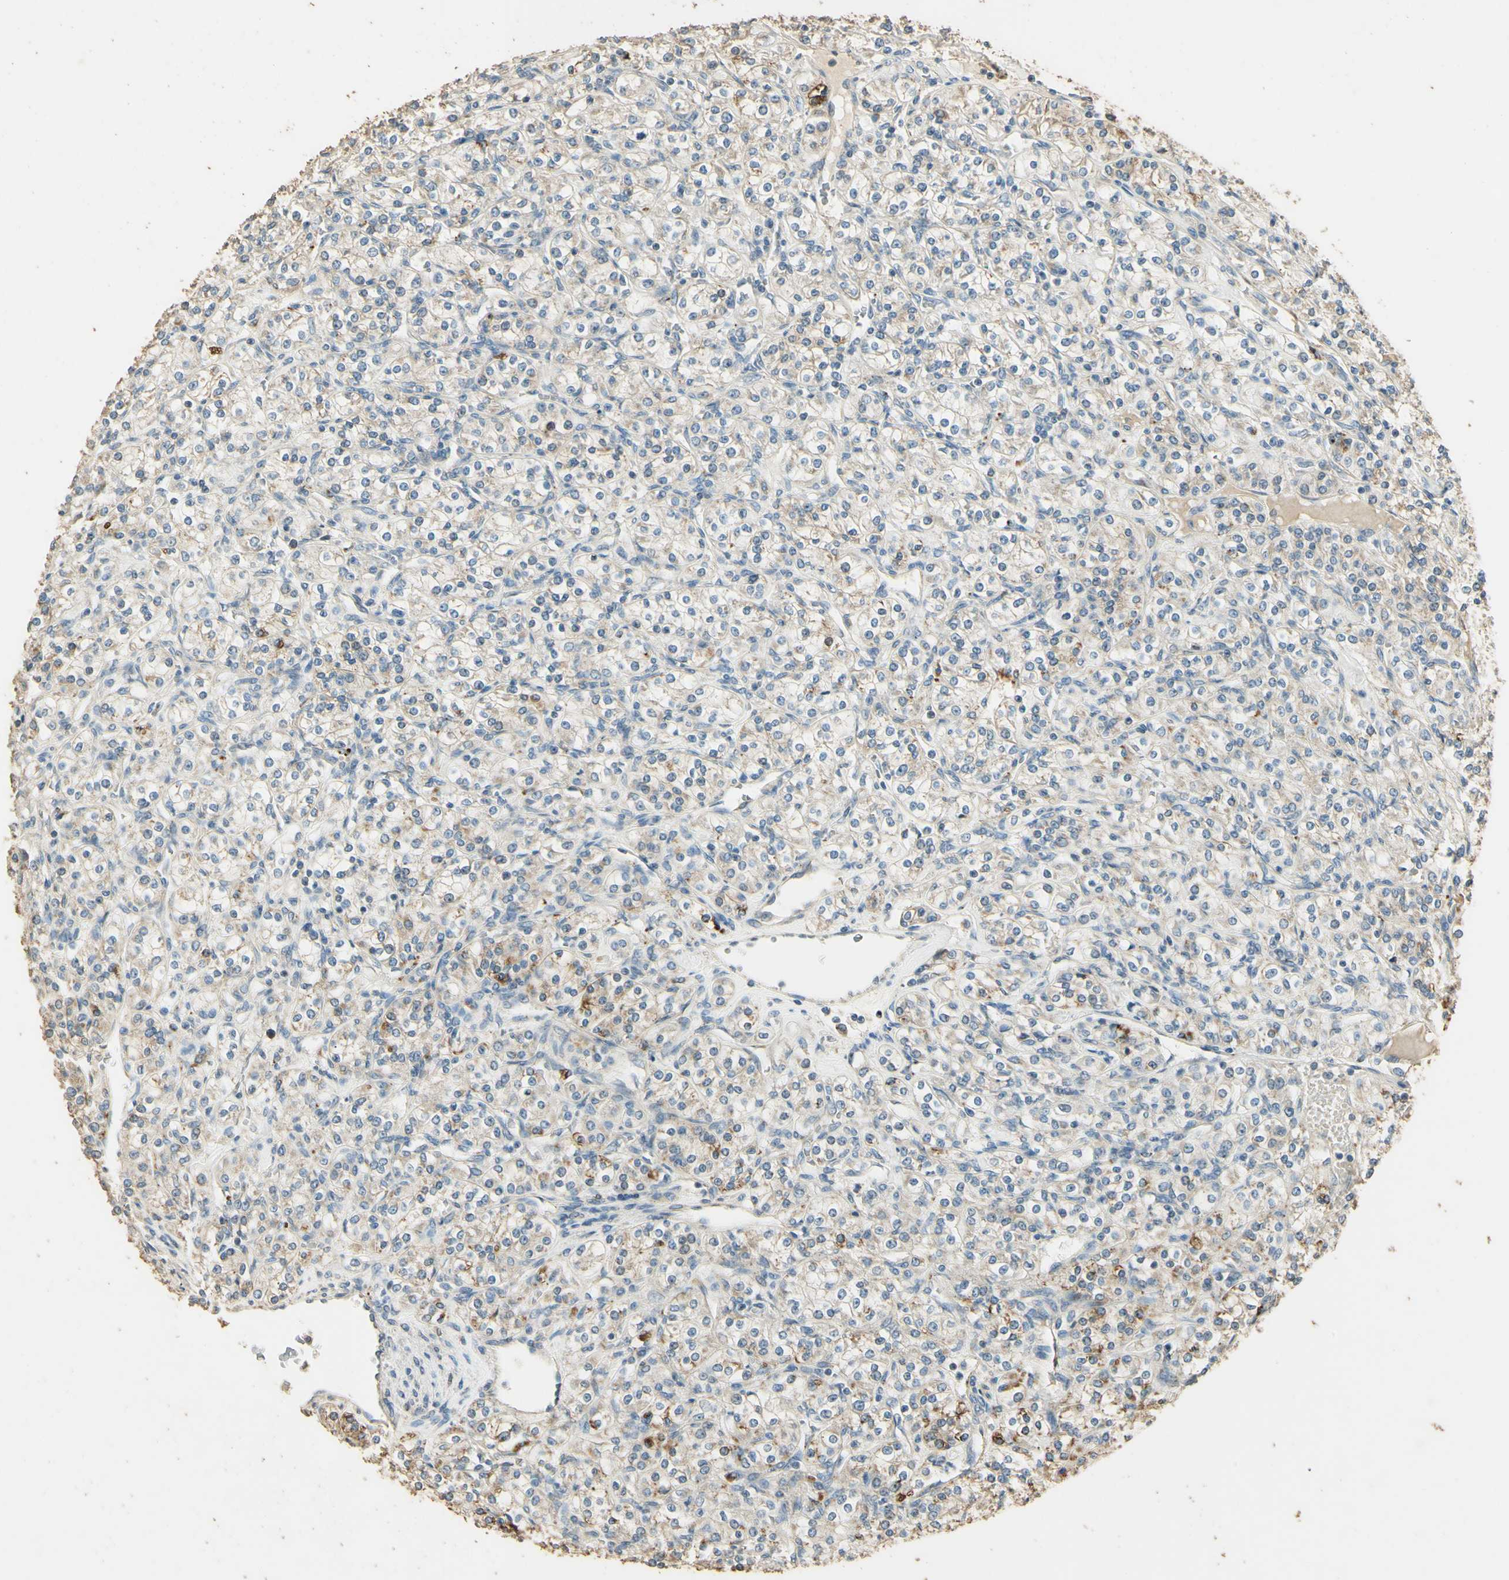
{"staining": {"intensity": "weak", "quantity": "<25%", "location": "cytoplasmic/membranous"}, "tissue": "renal cancer", "cell_type": "Tumor cells", "image_type": "cancer", "snomed": [{"axis": "morphology", "description": "Adenocarcinoma, NOS"}, {"axis": "topography", "description": "Kidney"}], "caption": "Renal adenocarcinoma stained for a protein using immunohistochemistry reveals no expression tumor cells.", "gene": "ARHGEF17", "patient": {"sex": "male", "age": 77}}